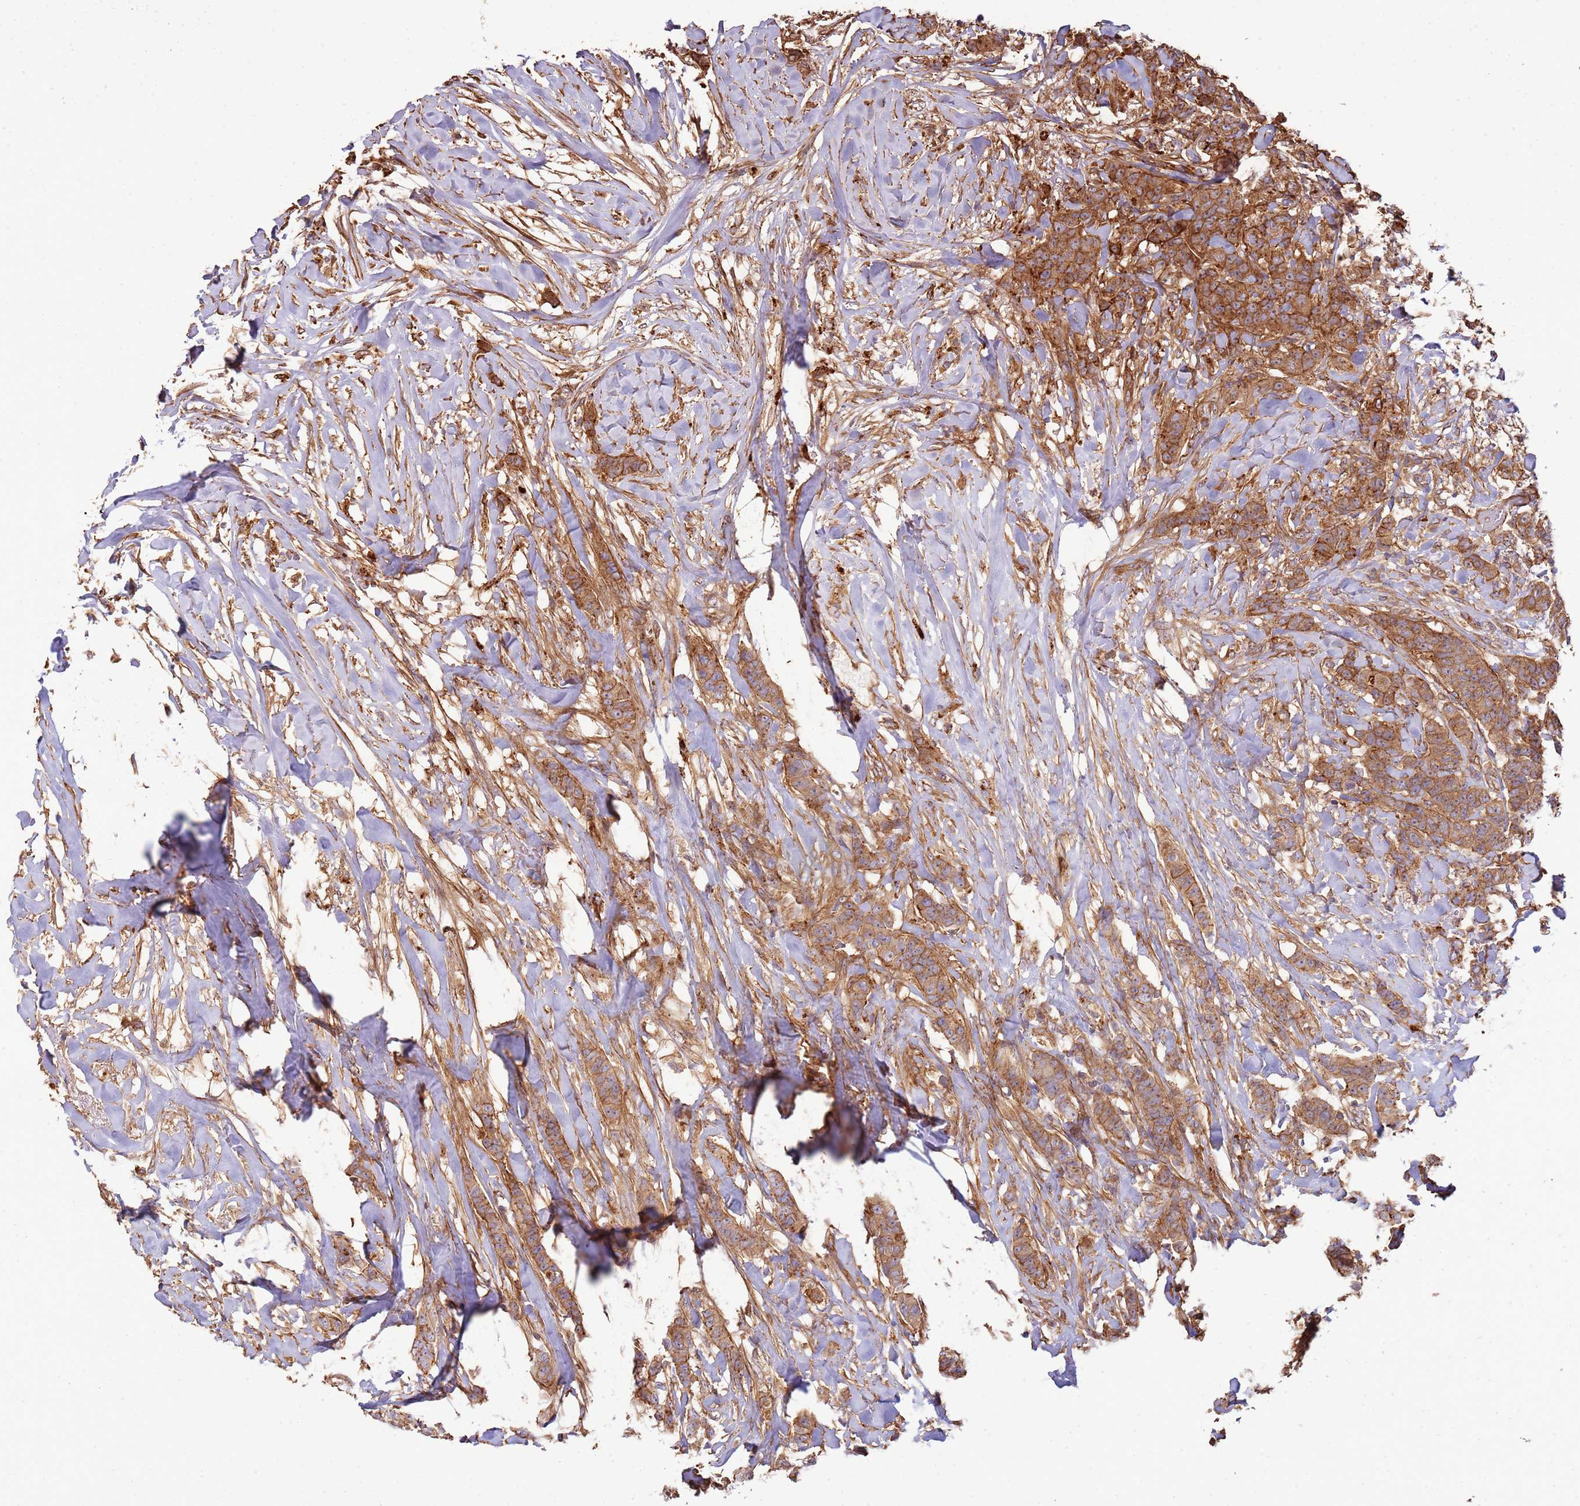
{"staining": {"intensity": "moderate", "quantity": ">75%", "location": "cytoplasmic/membranous"}, "tissue": "breast cancer", "cell_type": "Tumor cells", "image_type": "cancer", "snomed": [{"axis": "morphology", "description": "Duct carcinoma"}, {"axis": "topography", "description": "Breast"}], "caption": "A histopathology image showing moderate cytoplasmic/membranous staining in about >75% of tumor cells in breast cancer, as visualized by brown immunohistochemical staining.", "gene": "NDUFAF4", "patient": {"sex": "female", "age": 40}}